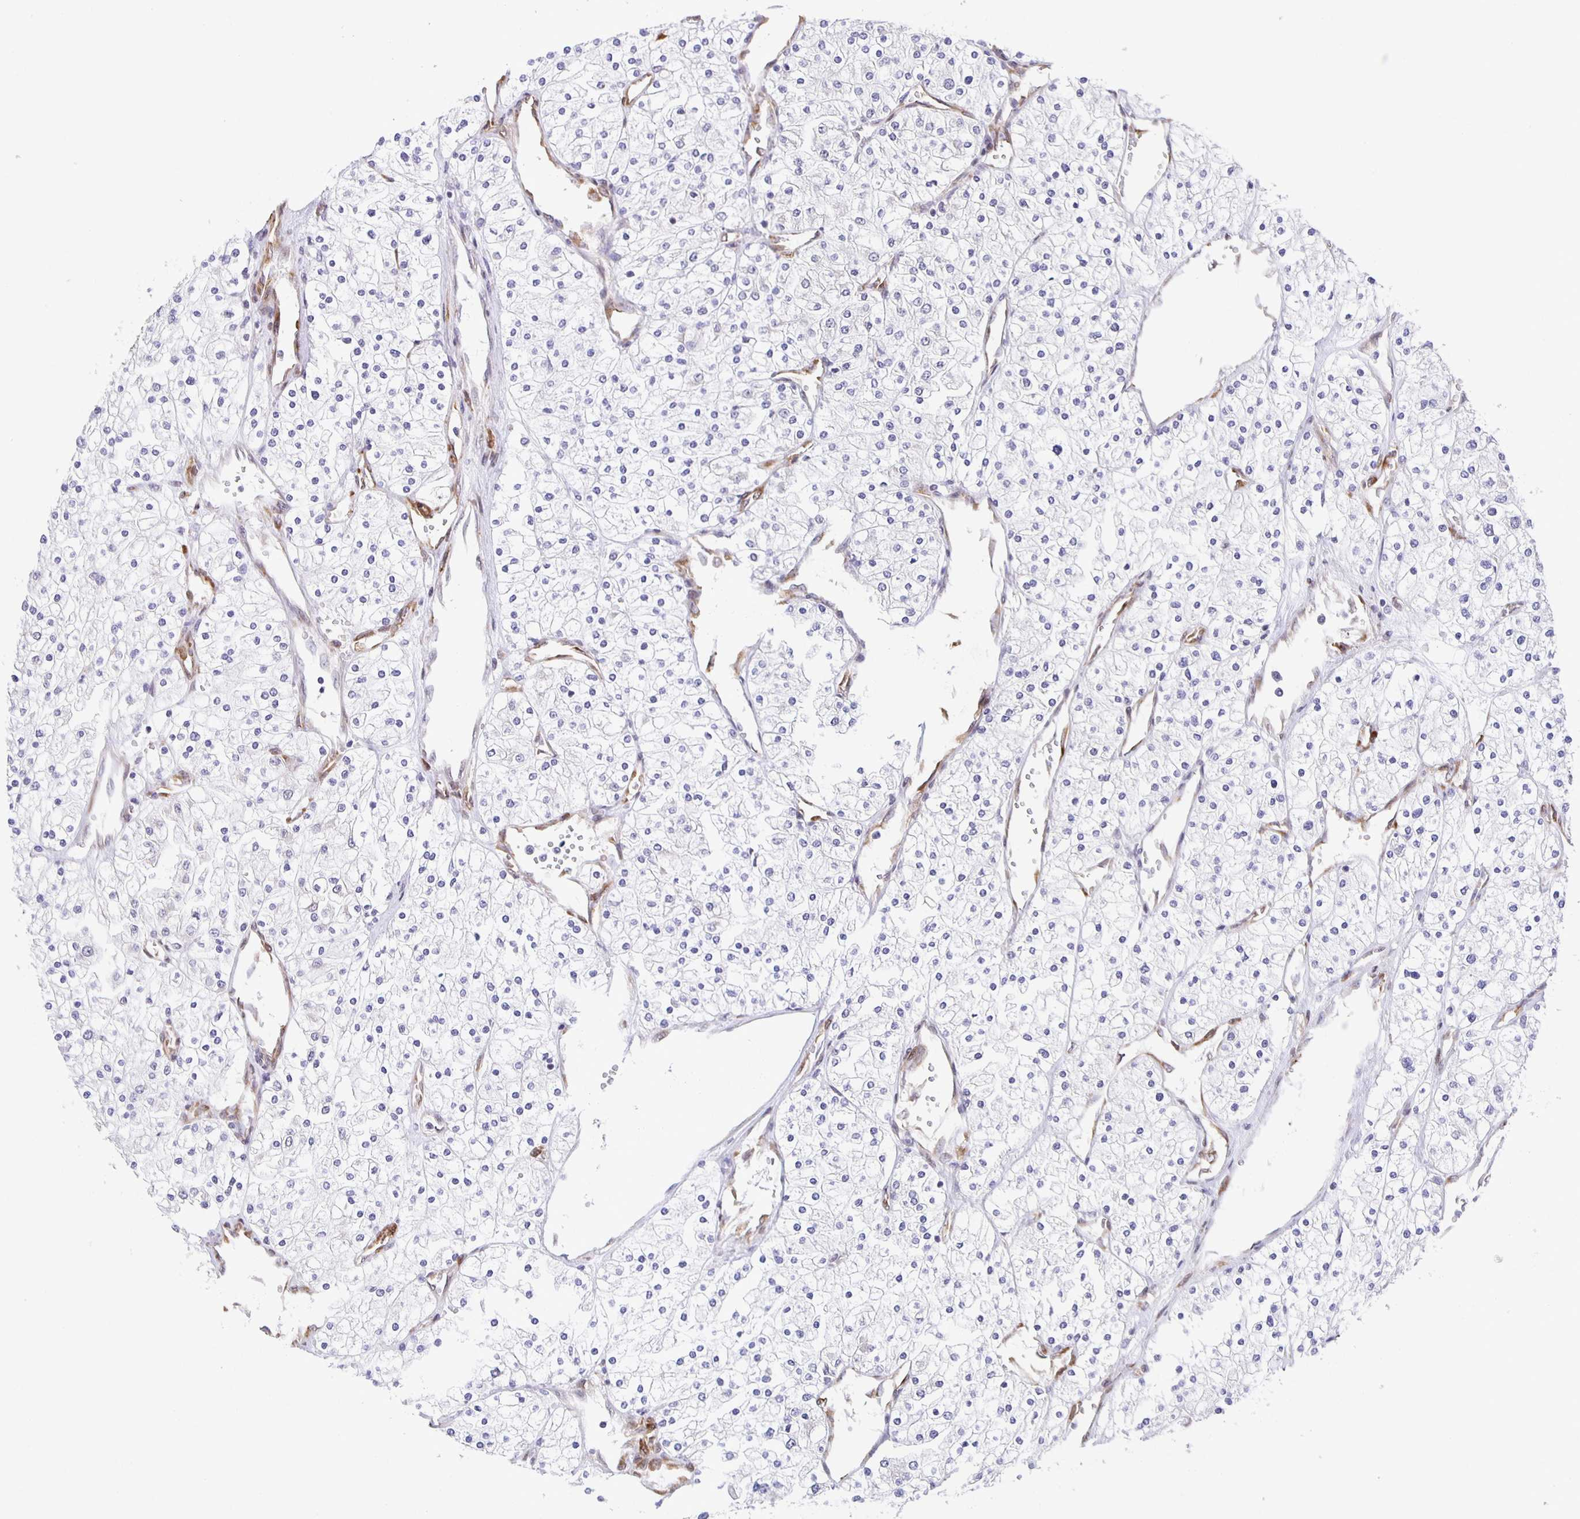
{"staining": {"intensity": "negative", "quantity": "none", "location": "none"}, "tissue": "renal cancer", "cell_type": "Tumor cells", "image_type": "cancer", "snomed": [{"axis": "morphology", "description": "Adenocarcinoma, NOS"}, {"axis": "topography", "description": "Kidney"}], "caption": "The histopathology image displays no significant expression in tumor cells of renal cancer. (Brightfield microscopy of DAB (3,3'-diaminobenzidine) immunohistochemistry (IHC) at high magnification).", "gene": "ZRANB2", "patient": {"sex": "male", "age": 80}}